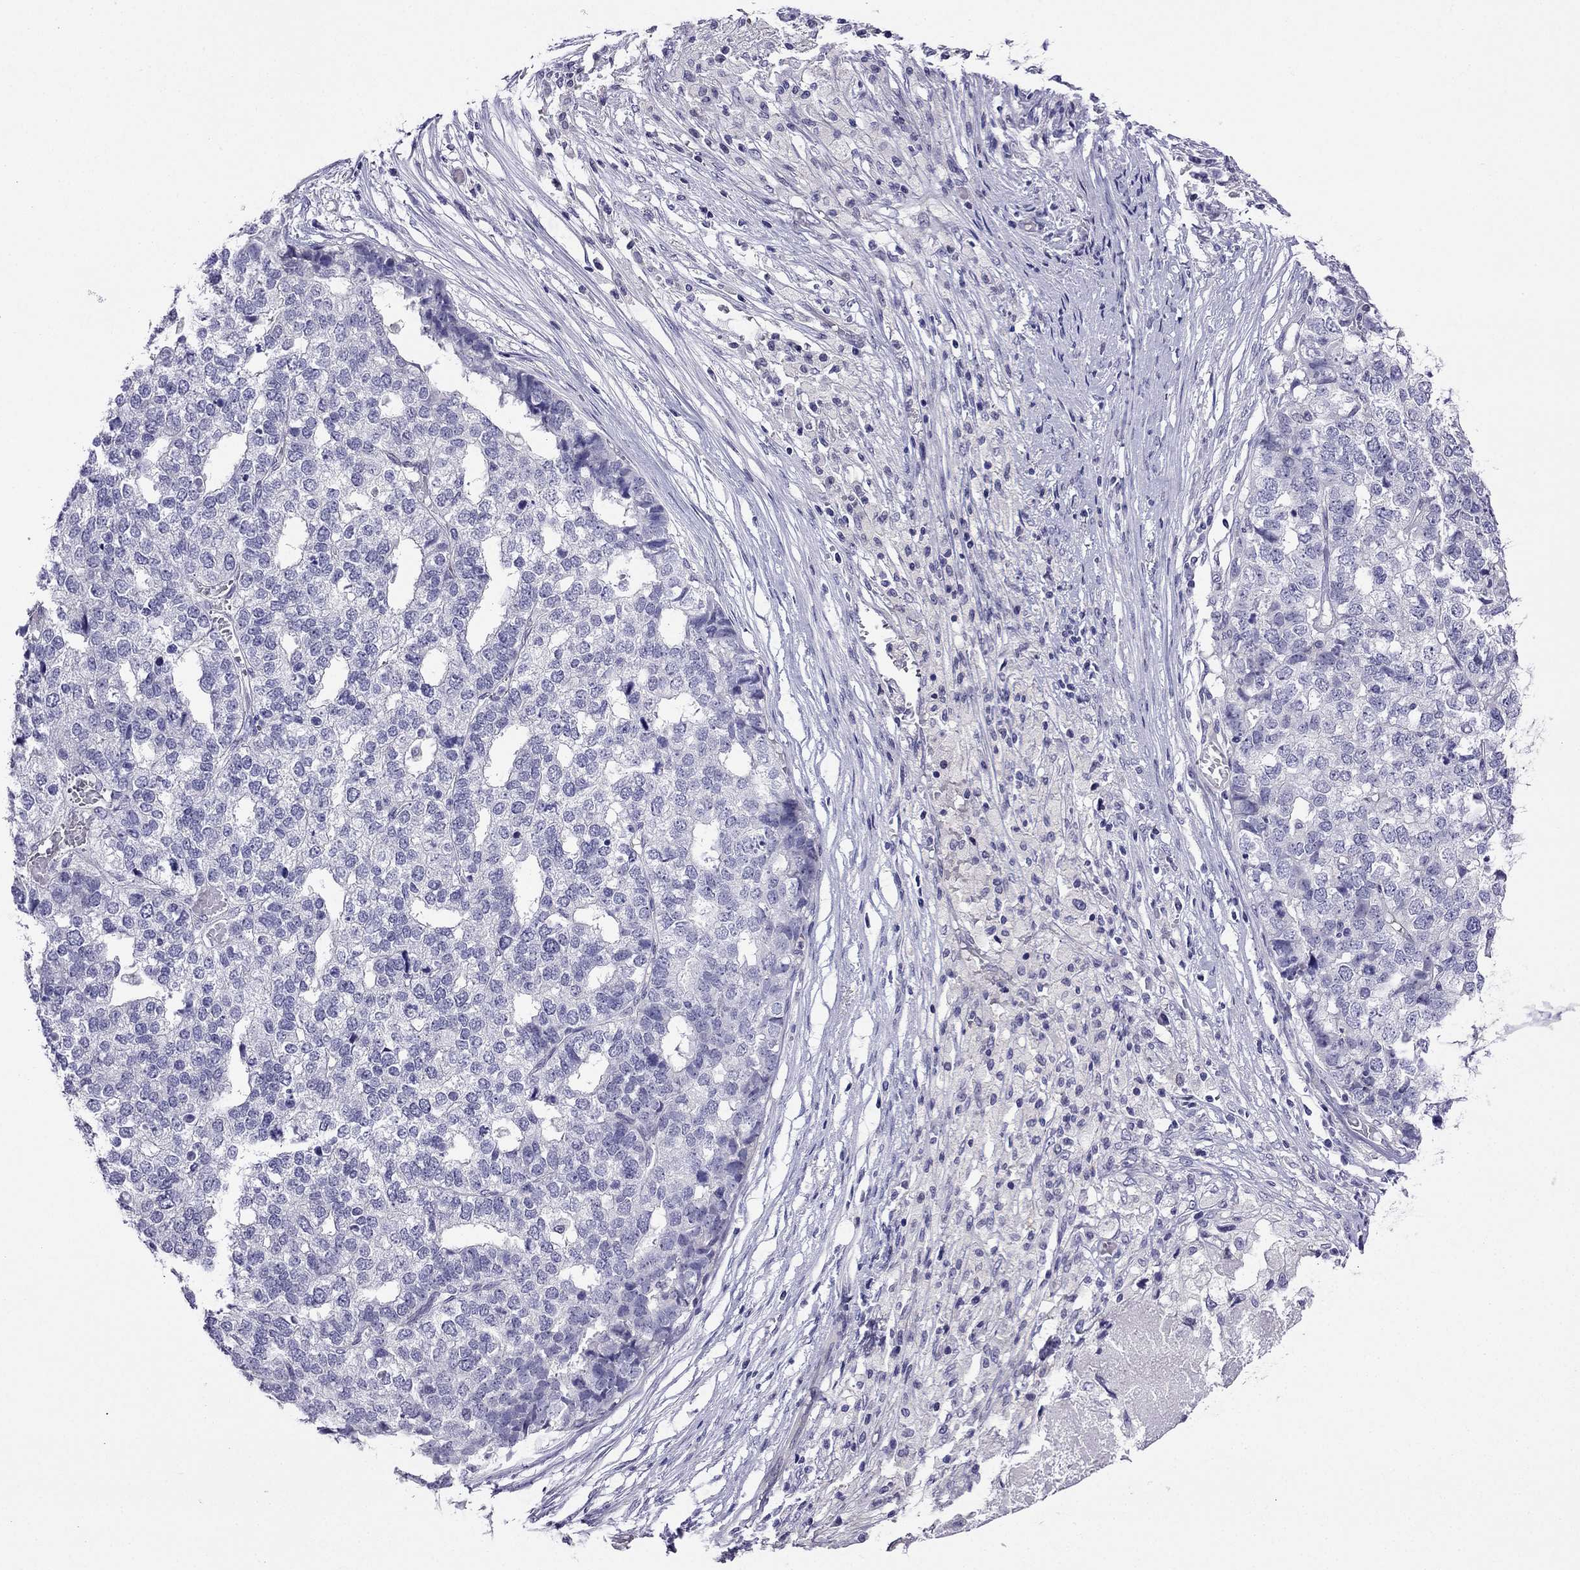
{"staining": {"intensity": "negative", "quantity": "none", "location": "none"}, "tissue": "stomach cancer", "cell_type": "Tumor cells", "image_type": "cancer", "snomed": [{"axis": "morphology", "description": "Adenocarcinoma, NOS"}, {"axis": "topography", "description": "Stomach"}], "caption": "Stomach adenocarcinoma was stained to show a protein in brown. There is no significant positivity in tumor cells.", "gene": "KCNJ10", "patient": {"sex": "male", "age": 69}}